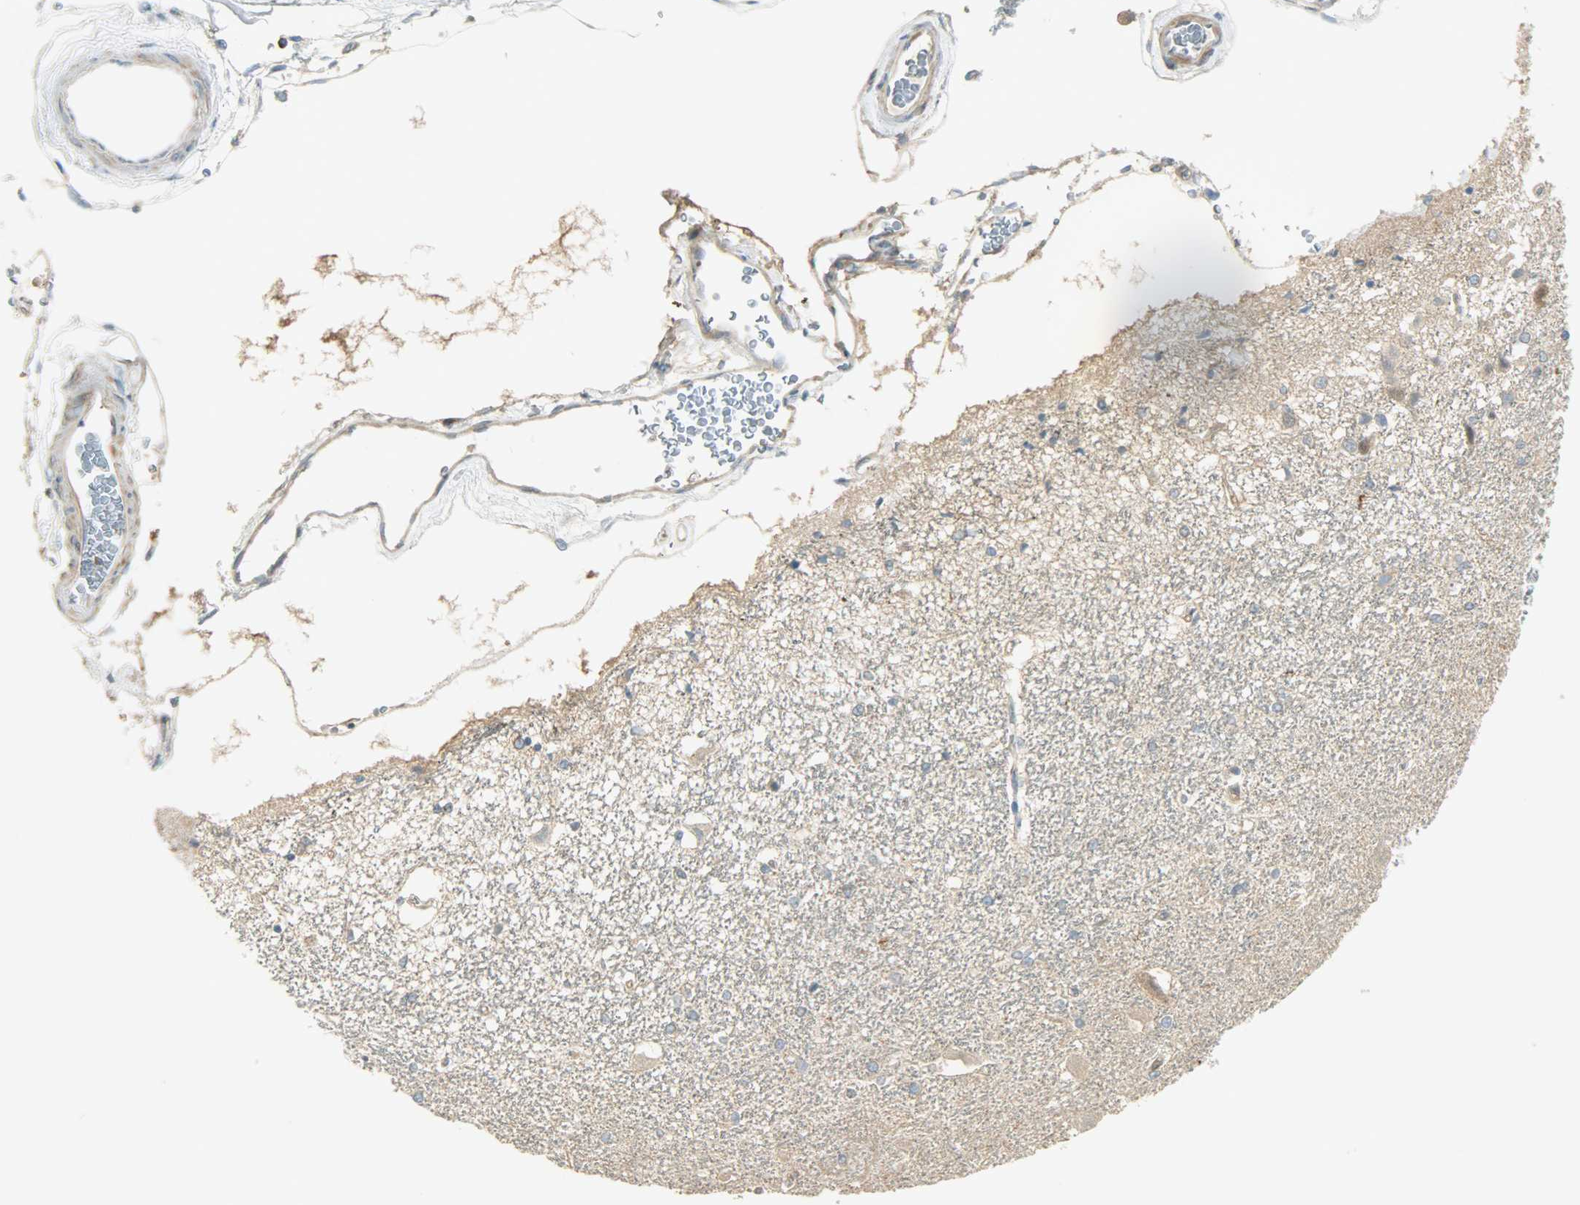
{"staining": {"intensity": "weak", "quantity": ">75%", "location": "cytoplasmic/membranous"}, "tissue": "hippocampus", "cell_type": "Glial cells", "image_type": "normal", "snomed": [{"axis": "morphology", "description": "Normal tissue, NOS"}, {"axis": "topography", "description": "Hippocampus"}], "caption": "Protein expression by immunohistochemistry (IHC) shows weak cytoplasmic/membranous positivity in about >75% of glial cells in normal hippocampus.", "gene": "TSC22D2", "patient": {"sex": "female", "age": 54}}